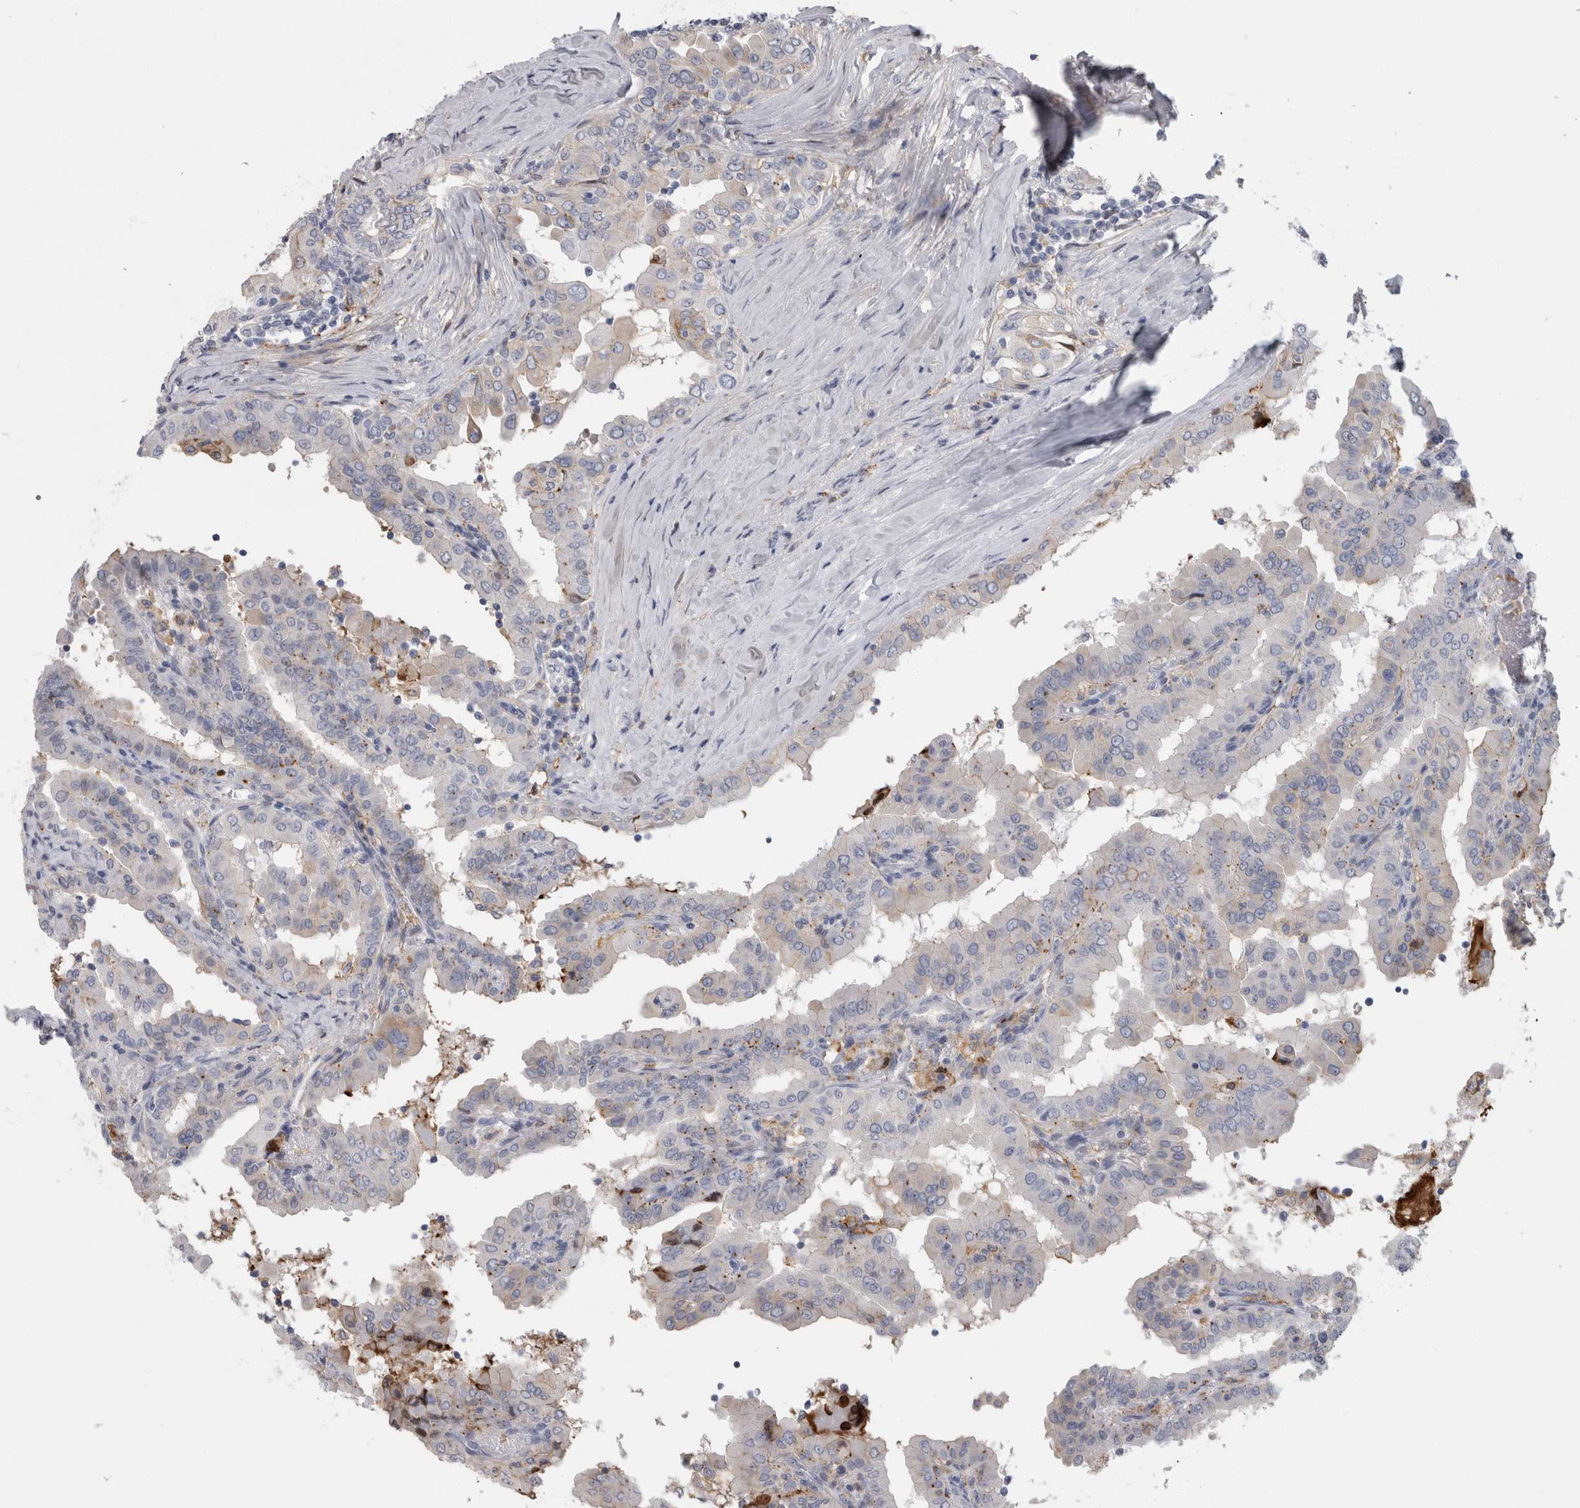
{"staining": {"intensity": "negative", "quantity": "none", "location": "none"}, "tissue": "thyroid cancer", "cell_type": "Tumor cells", "image_type": "cancer", "snomed": [{"axis": "morphology", "description": "Papillary adenocarcinoma, NOS"}, {"axis": "topography", "description": "Thyroid gland"}], "caption": "IHC histopathology image of human thyroid cancer stained for a protein (brown), which displays no staining in tumor cells.", "gene": "DNAJC24", "patient": {"sex": "male", "age": 33}}